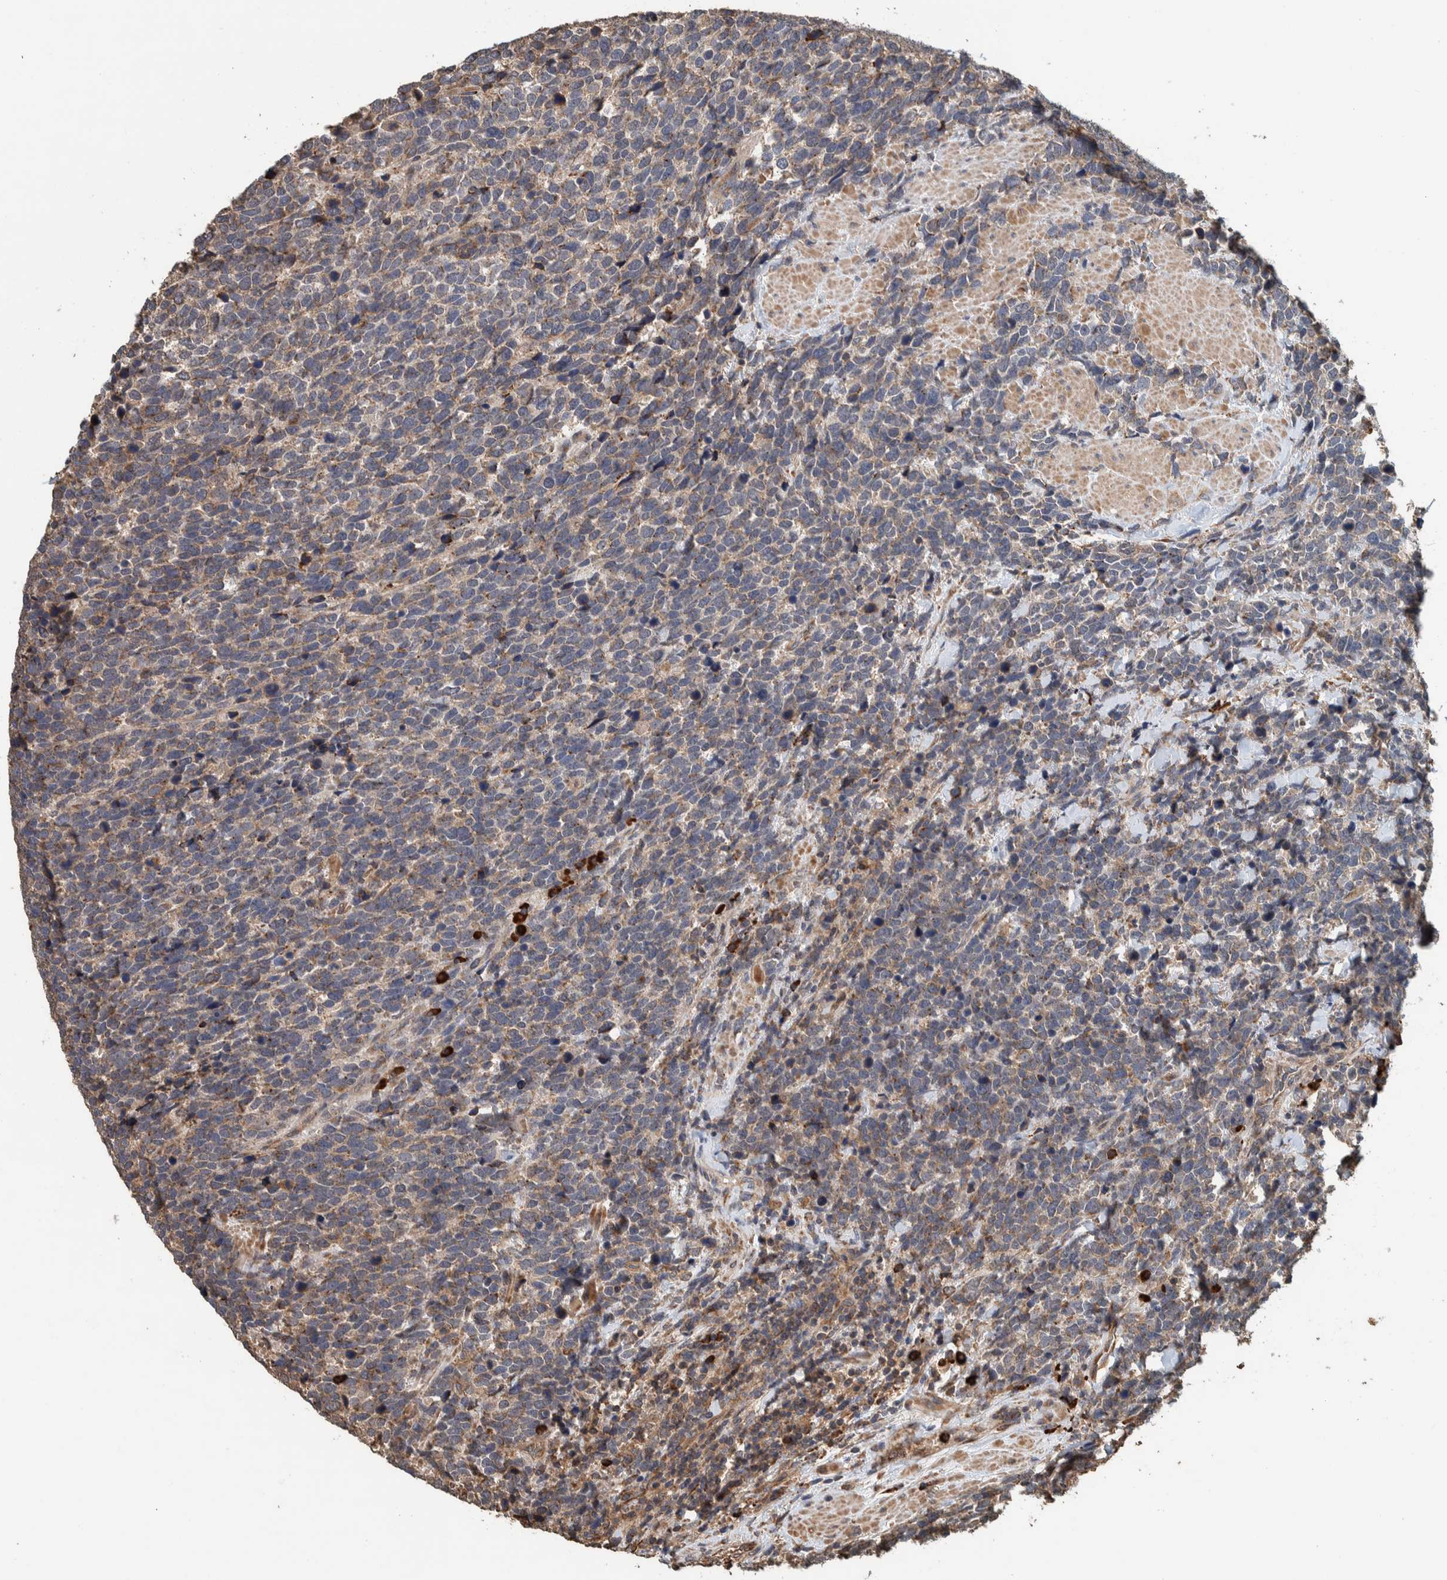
{"staining": {"intensity": "weak", "quantity": ">75%", "location": "cytoplasmic/membranous"}, "tissue": "urothelial cancer", "cell_type": "Tumor cells", "image_type": "cancer", "snomed": [{"axis": "morphology", "description": "Urothelial carcinoma, High grade"}, {"axis": "topography", "description": "Urinary bladder"}], "caption": "Human urothelial cancer stained with a protein marker reveals weak staining in tumor cells.", "gene": "PLA2G3", "patient": {"sex": "female", "age": 82}}